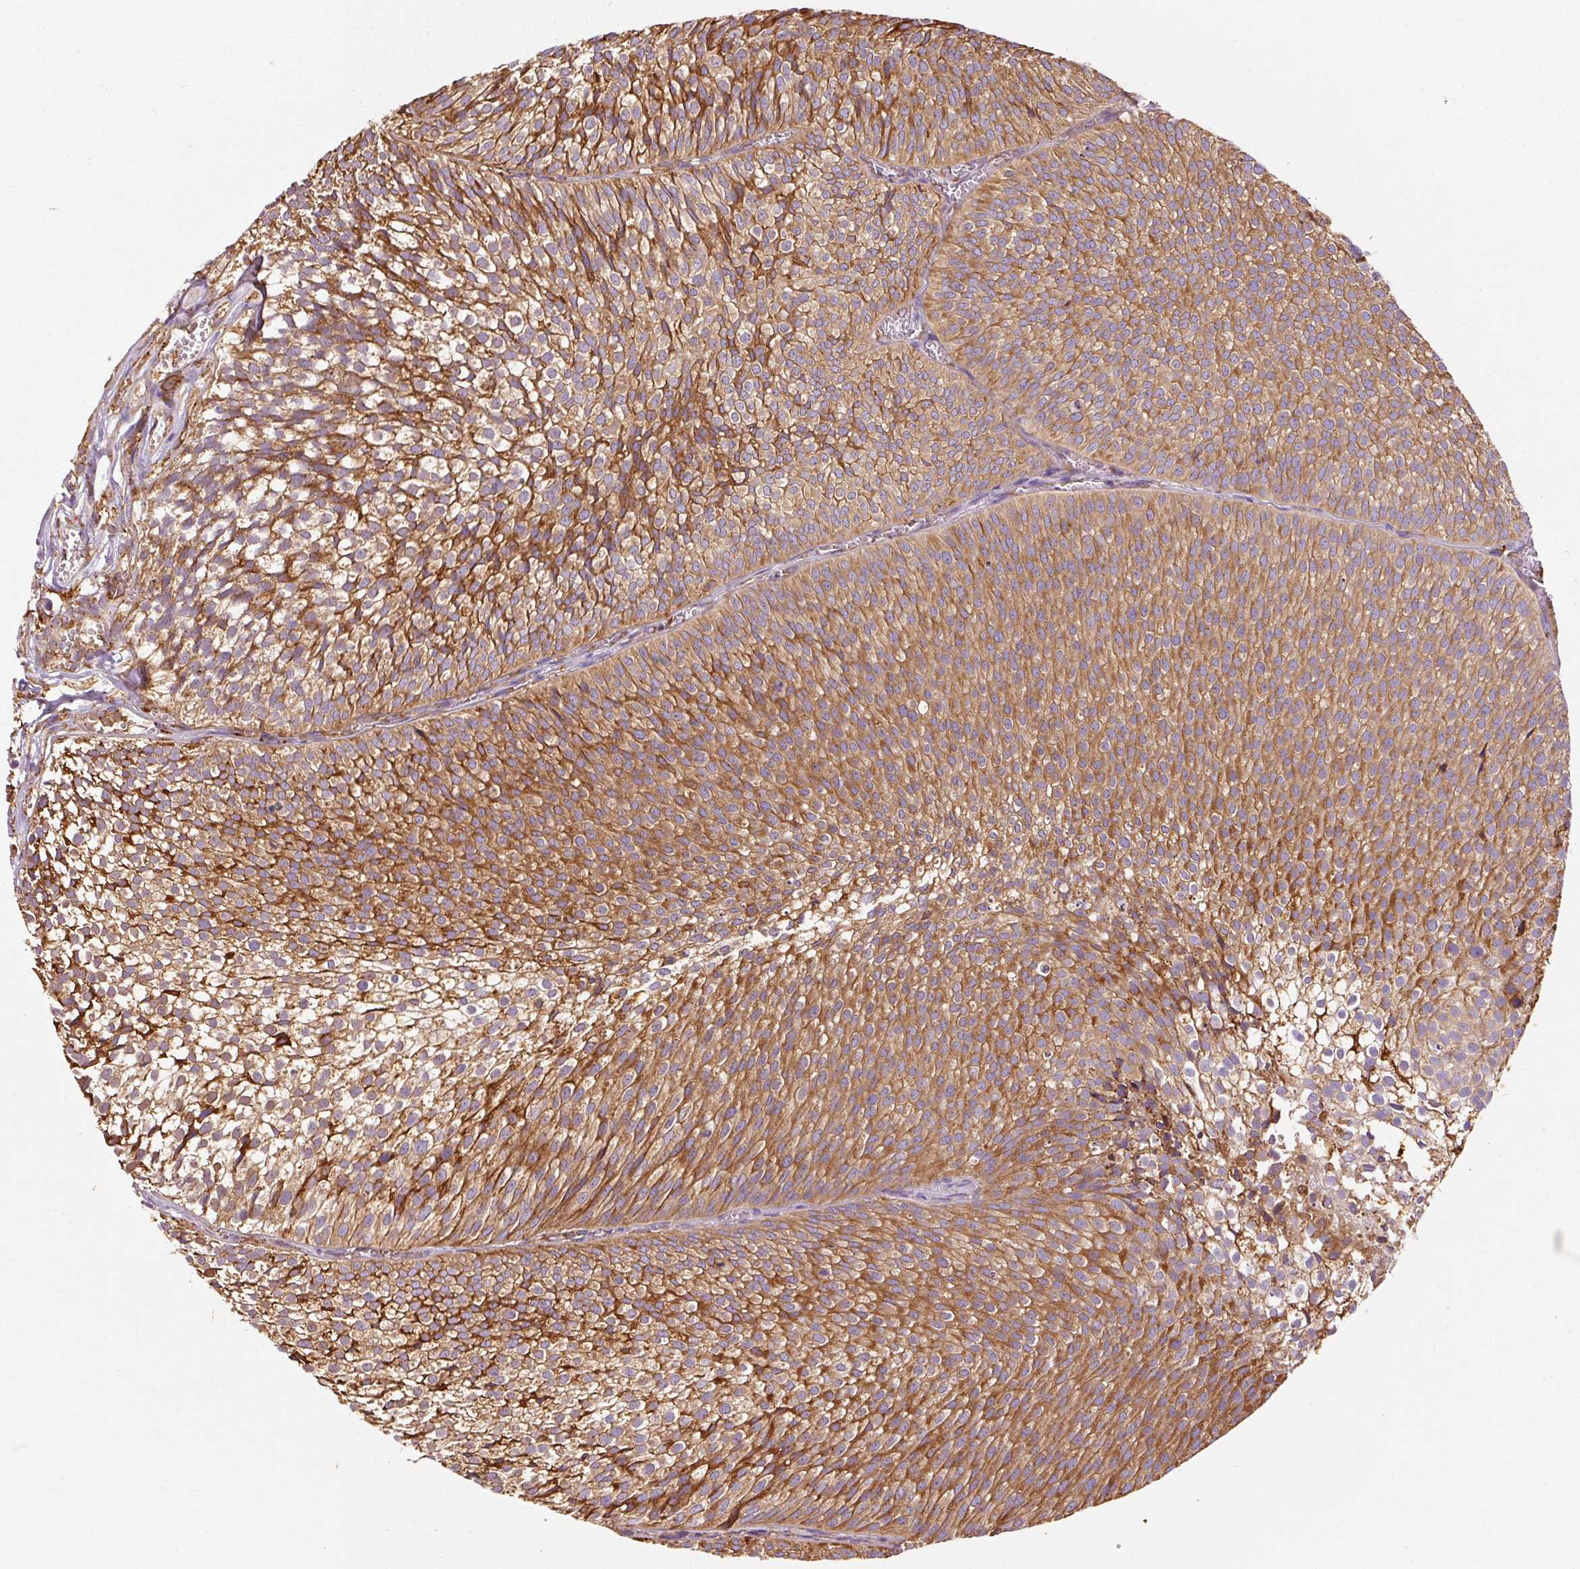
{"staining": {"intensity": "moderate", "quantity": ">75%", "location": "cytoplasmic/membranous"}, "tissue": "urothelial cancer", "cell_type": "Tumor cells", "image_type": "cancer", "snomed": [{"axis": "morphology", "description": "Urothelial carcinoma, Low grade"}, {"axis": "topography", "description": "Urinary bladder"}], "caption": "Protein positivity by IHC reveals moderate cytoplasmic/membranous staining in about >75% of tumor cells in urothelial carcinoma (low-grade).", "gene": "KLC1", "patient": {"sex": "male", "age": 91}}